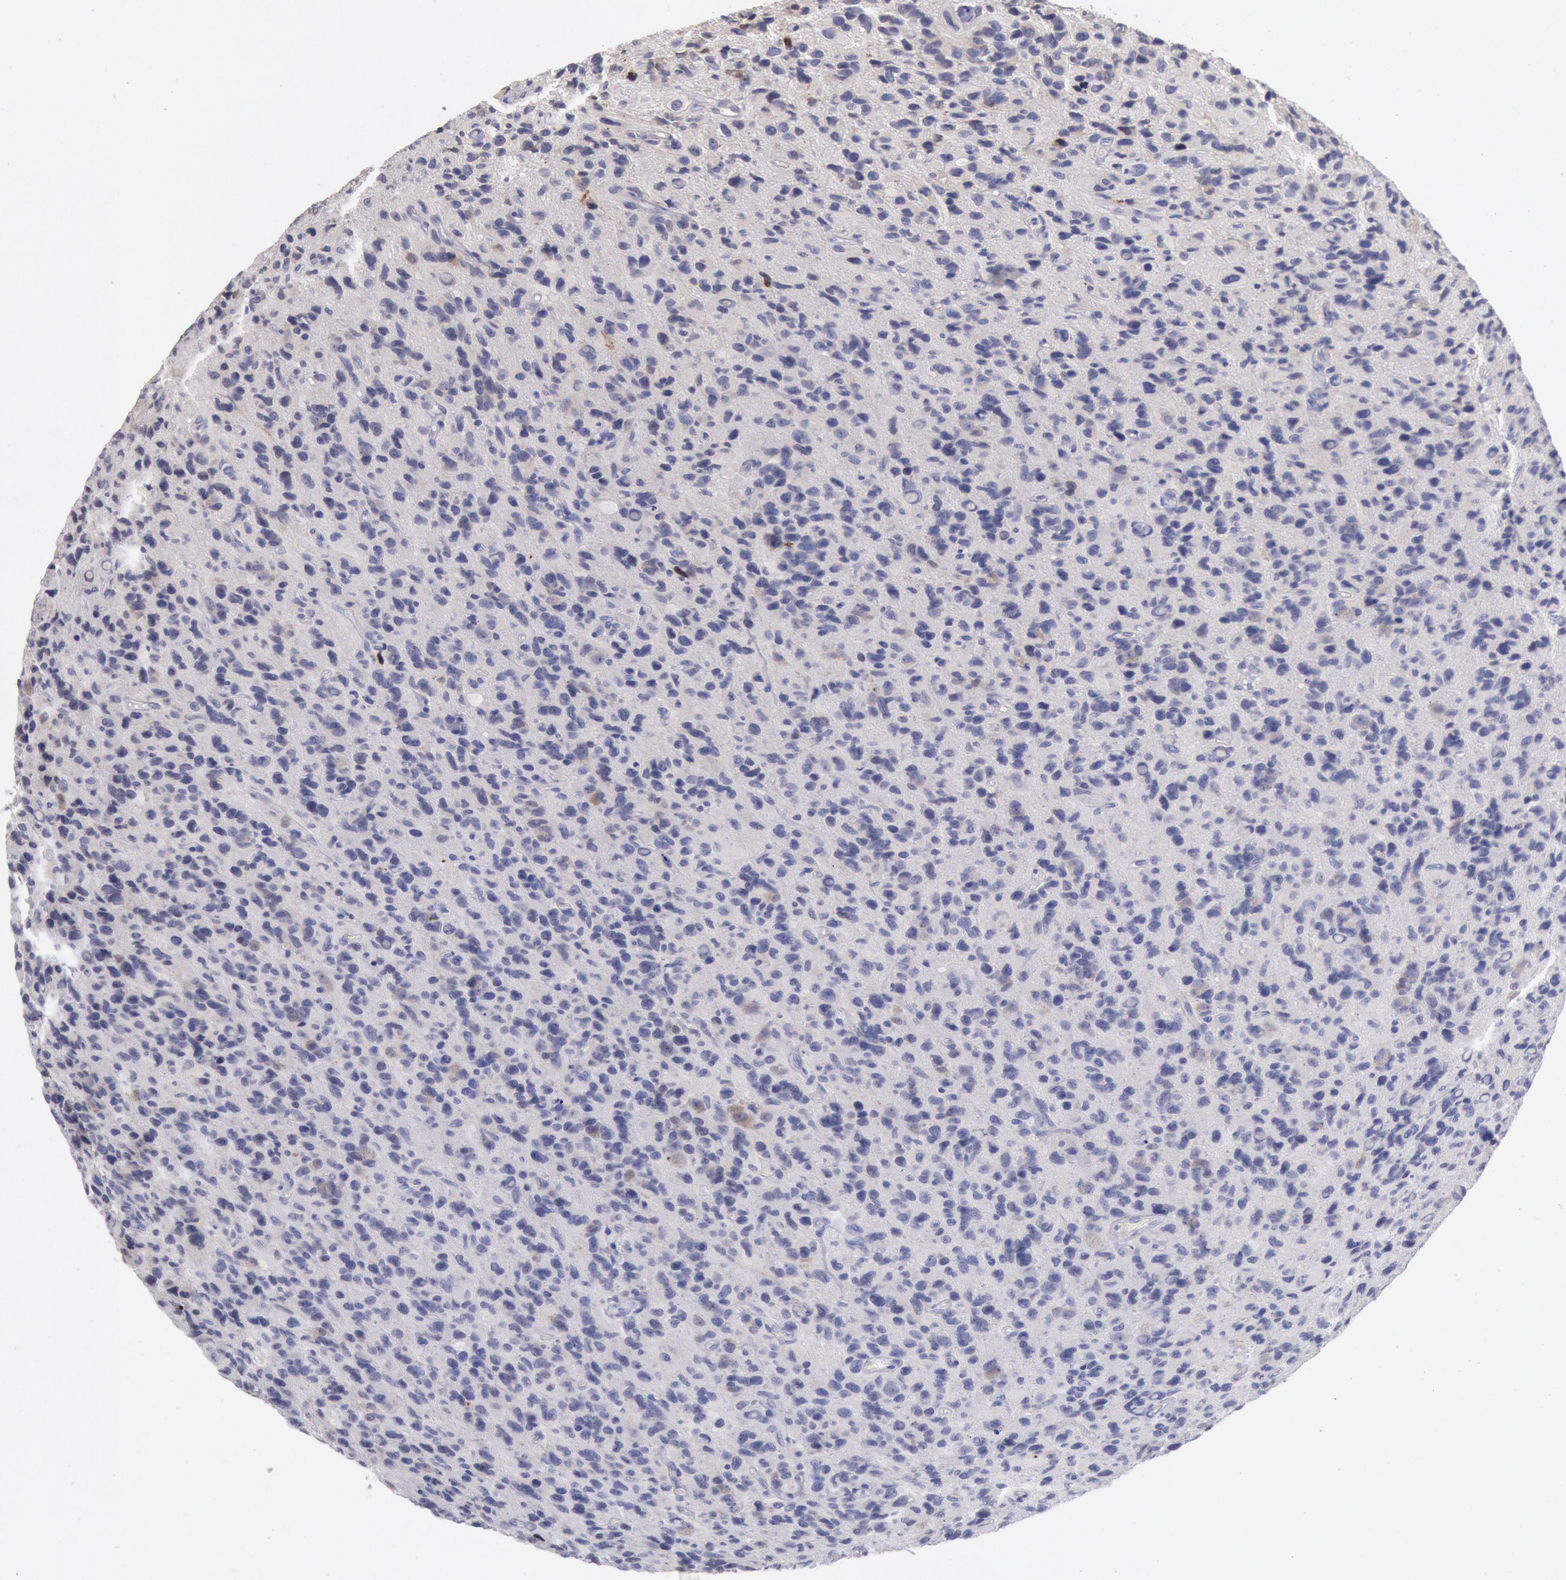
{"staining": {"intensity": "negative", "quantity": "none", "location": "none"}, "tissue": "glioma", "cell_type": "Tumor cells", "image_type": "cancer", "snomed": [{"axis": "morphology", "description": "Glioma, malignant, High grade"}, {"axis": "topography", "description": "Brain"}], "caption": "High magnification brightfield microscopy of glioma stained with DAB (brown) and counterstained with hematoxylin (blue): tumor cells show no significant staining.", "gene": "GAL3ST1", "patient": {"sex": "male", "age": 77}}